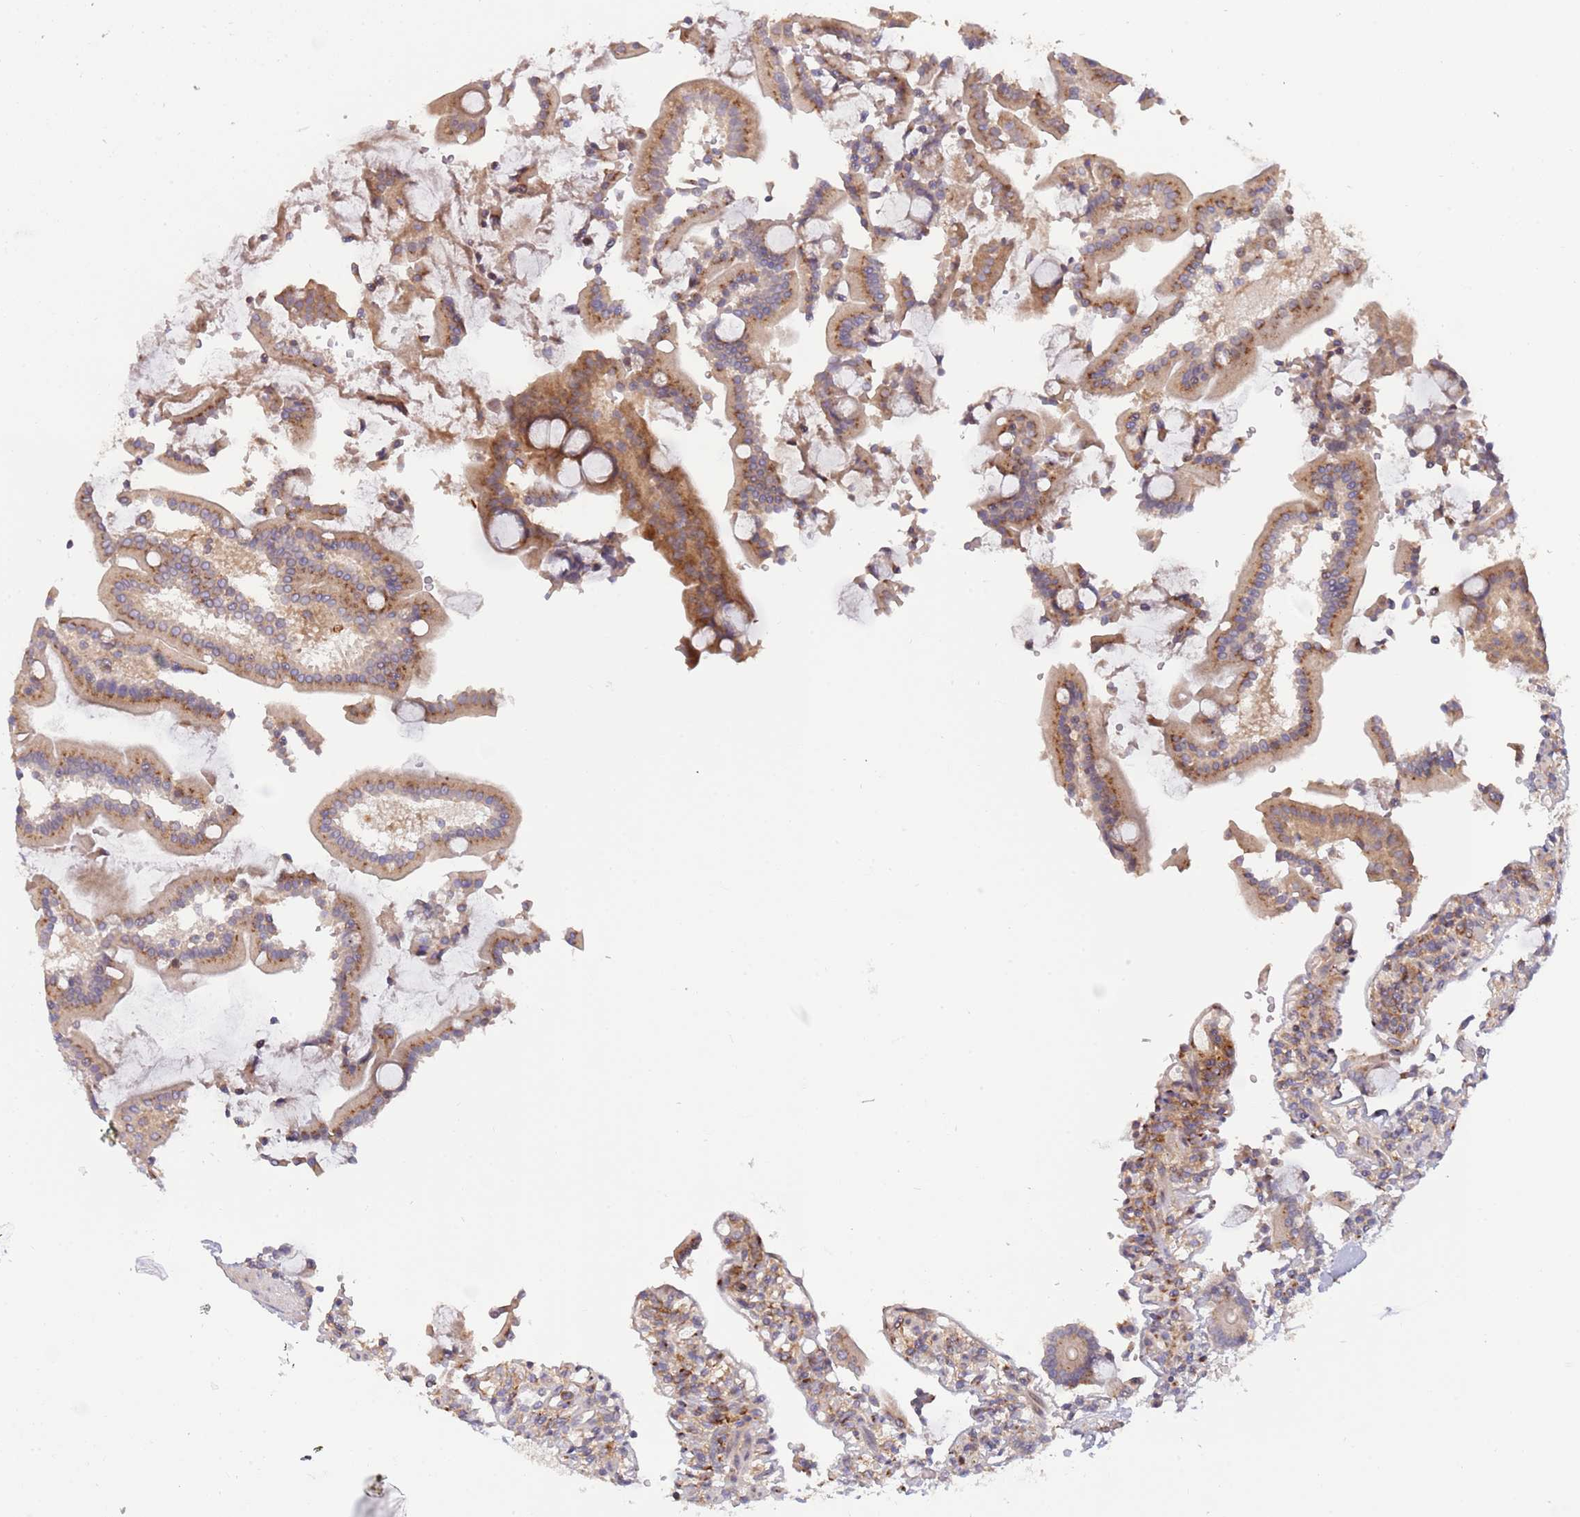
{"staining": {"intensity": "moderate", "quantity": "25%-75%", "location": "cytoplasmic/membranous"}, "tissue": "duodenum", "cell_type": "Glandular cells", "image_type": "normal", "snomed": [{"axis": "morphology", "description": "Normal tissue, NOS"}, {"axis": "topography", "description": "Duodenum"}], "caption": "Immunohistochemistry of unremarkable human duodenum exhibits medium levels of moderate cytoplasmic/membranous expression in about 25%-75% of glandular cells. The protein is stained brown, and the nuclei are stained in blue (DAB IHC with brightfield microscopy, high magnification).", "gene": "BTBD7", "patient": {"sex": "male", "age": 55}}